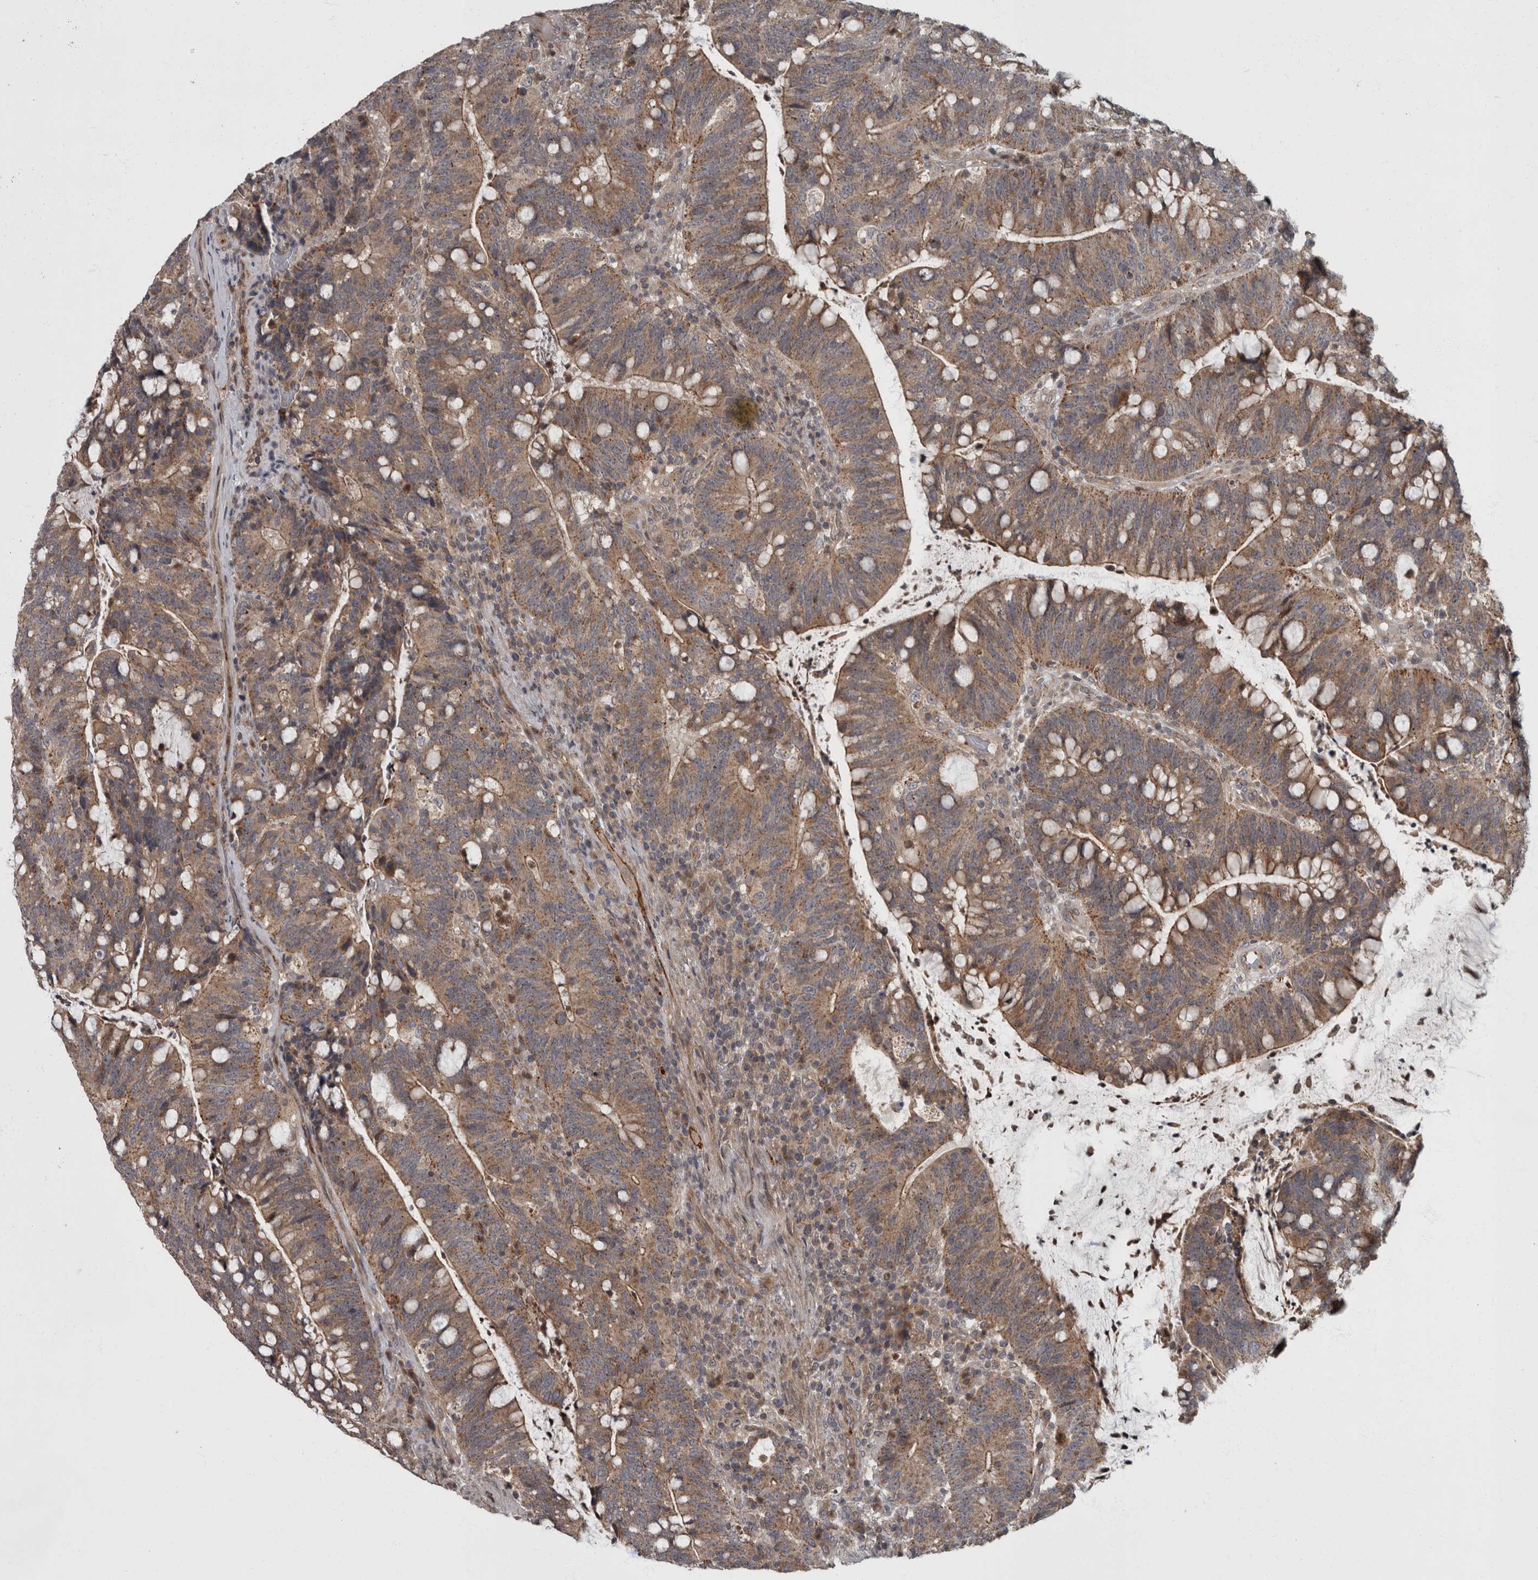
{"staining": {"intensity": "moderate", "quantity": ">75%", "location": "cytoplasmic/membranous"}, "tissue": "colorectal cancer", "cell_type": "Tumor cells", "image_type": "cancer", "snomed": [{"axis": "morphology", "description": "Adenocarcinoma, NOS"}, {"axis": "topography", "description": "Colon"}], "caption": "Protein staining of colorectal cancer (adenocarcinoma) tissue displays moderate cytoplasmic/membranous staining in approximately >75% of tumor cells. Ihc stains the protein in brown and the nuclei are stained blue.", "gene": "VEGFD", "patient": {"sex": "female", "age": 66}}